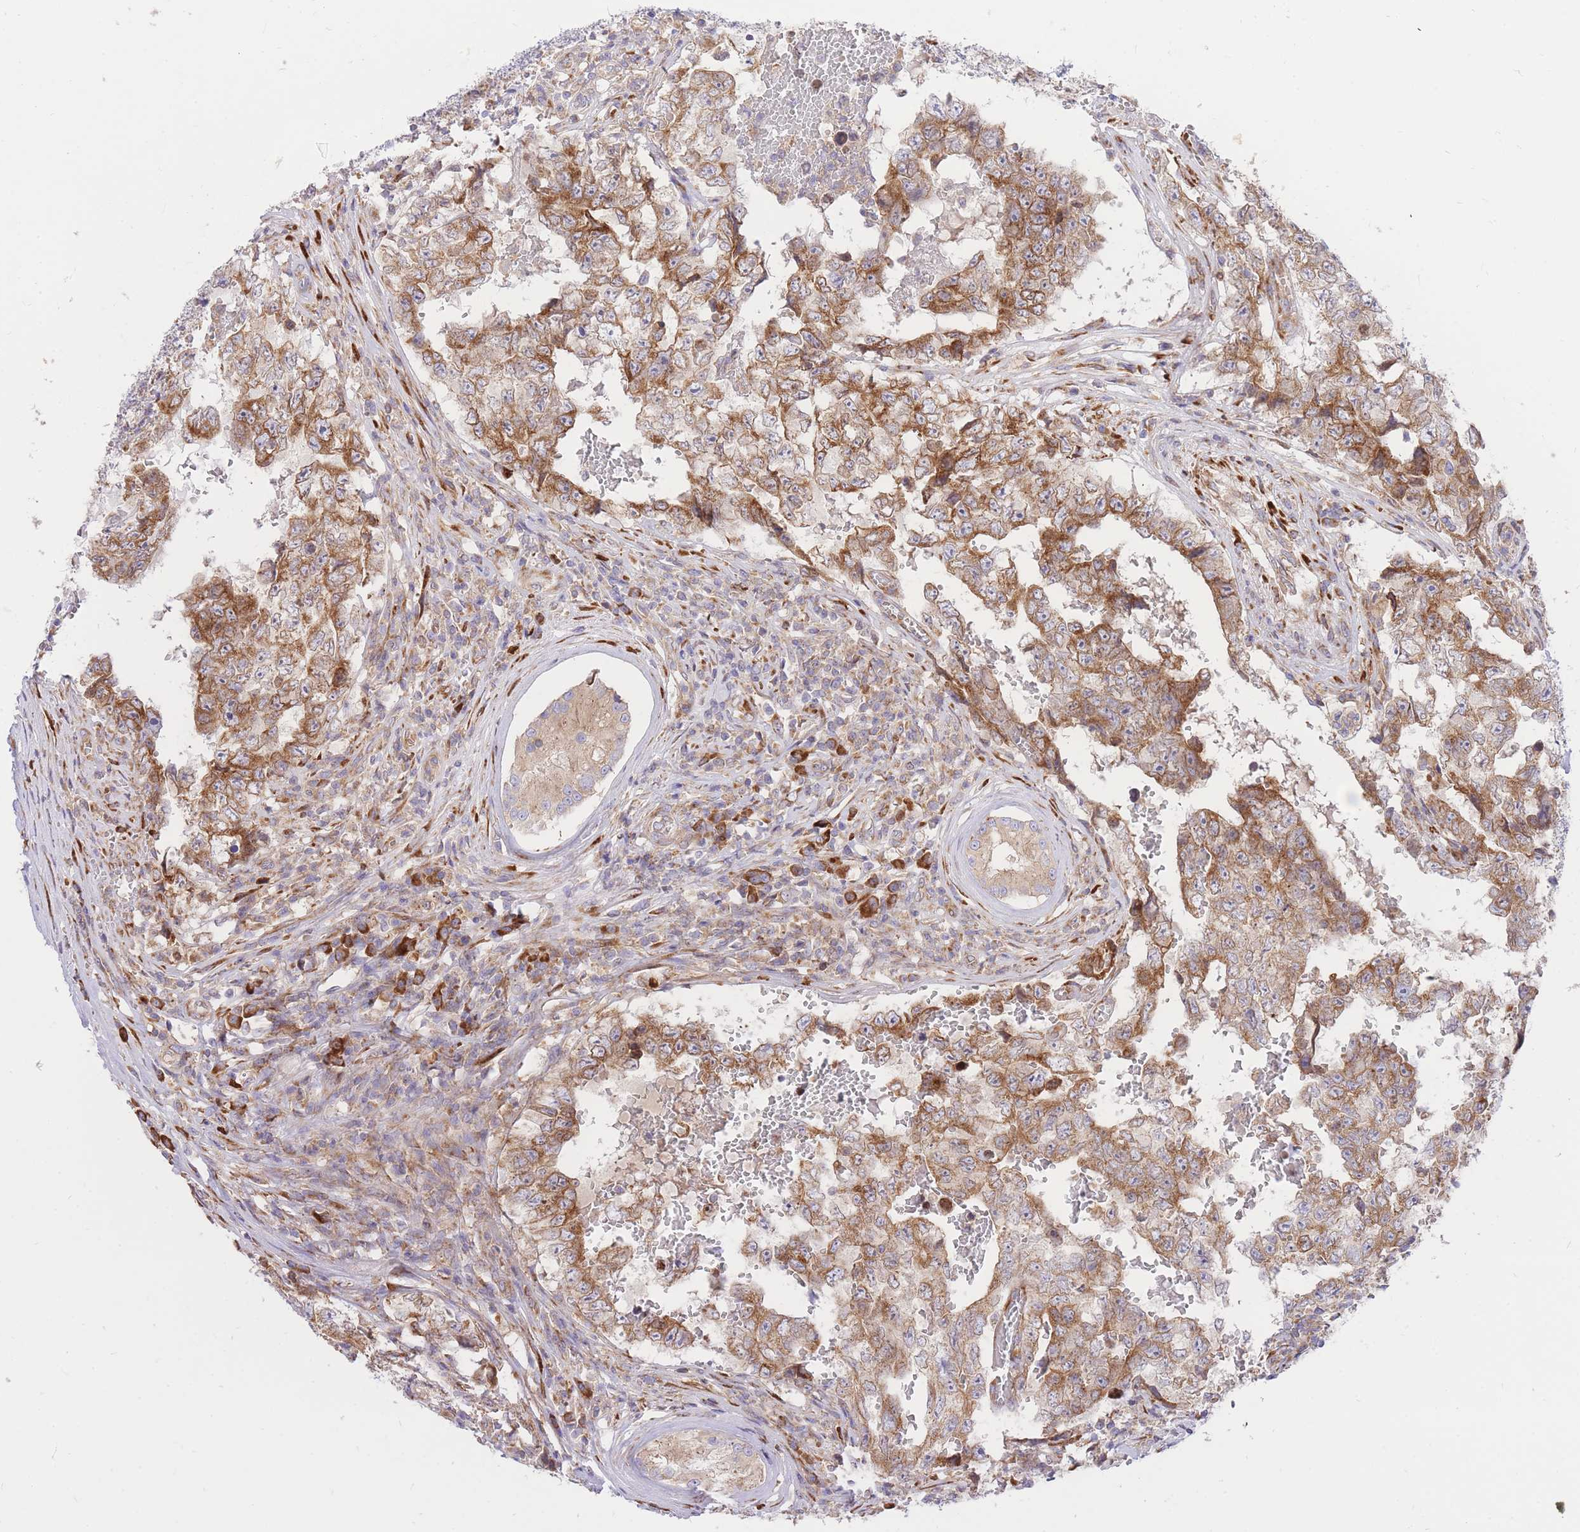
{"staining": {"intensity": "moderate", "quantity": ">75%", "location": "cytoplasmic/membranous"}, "tissue": "testis cancer", "cell_type": "Tumor cells", "image_type": "cancer", "snomed": [{"axis": "morphology", "description": "Carcinoma, Embryonal, NOS"}, {"axis": "topography", "description": "Testis"}], "caption": "A high-resolution histopathology image shows immunohistochemistry (IHC) staining of testis embryonal carcinoma, which demonstrates moderate cytoplasmic/membranous staining in about >75% of tumor cells.", "gene": "GBP7", "patient": {"sex": "male", "age": 25}}